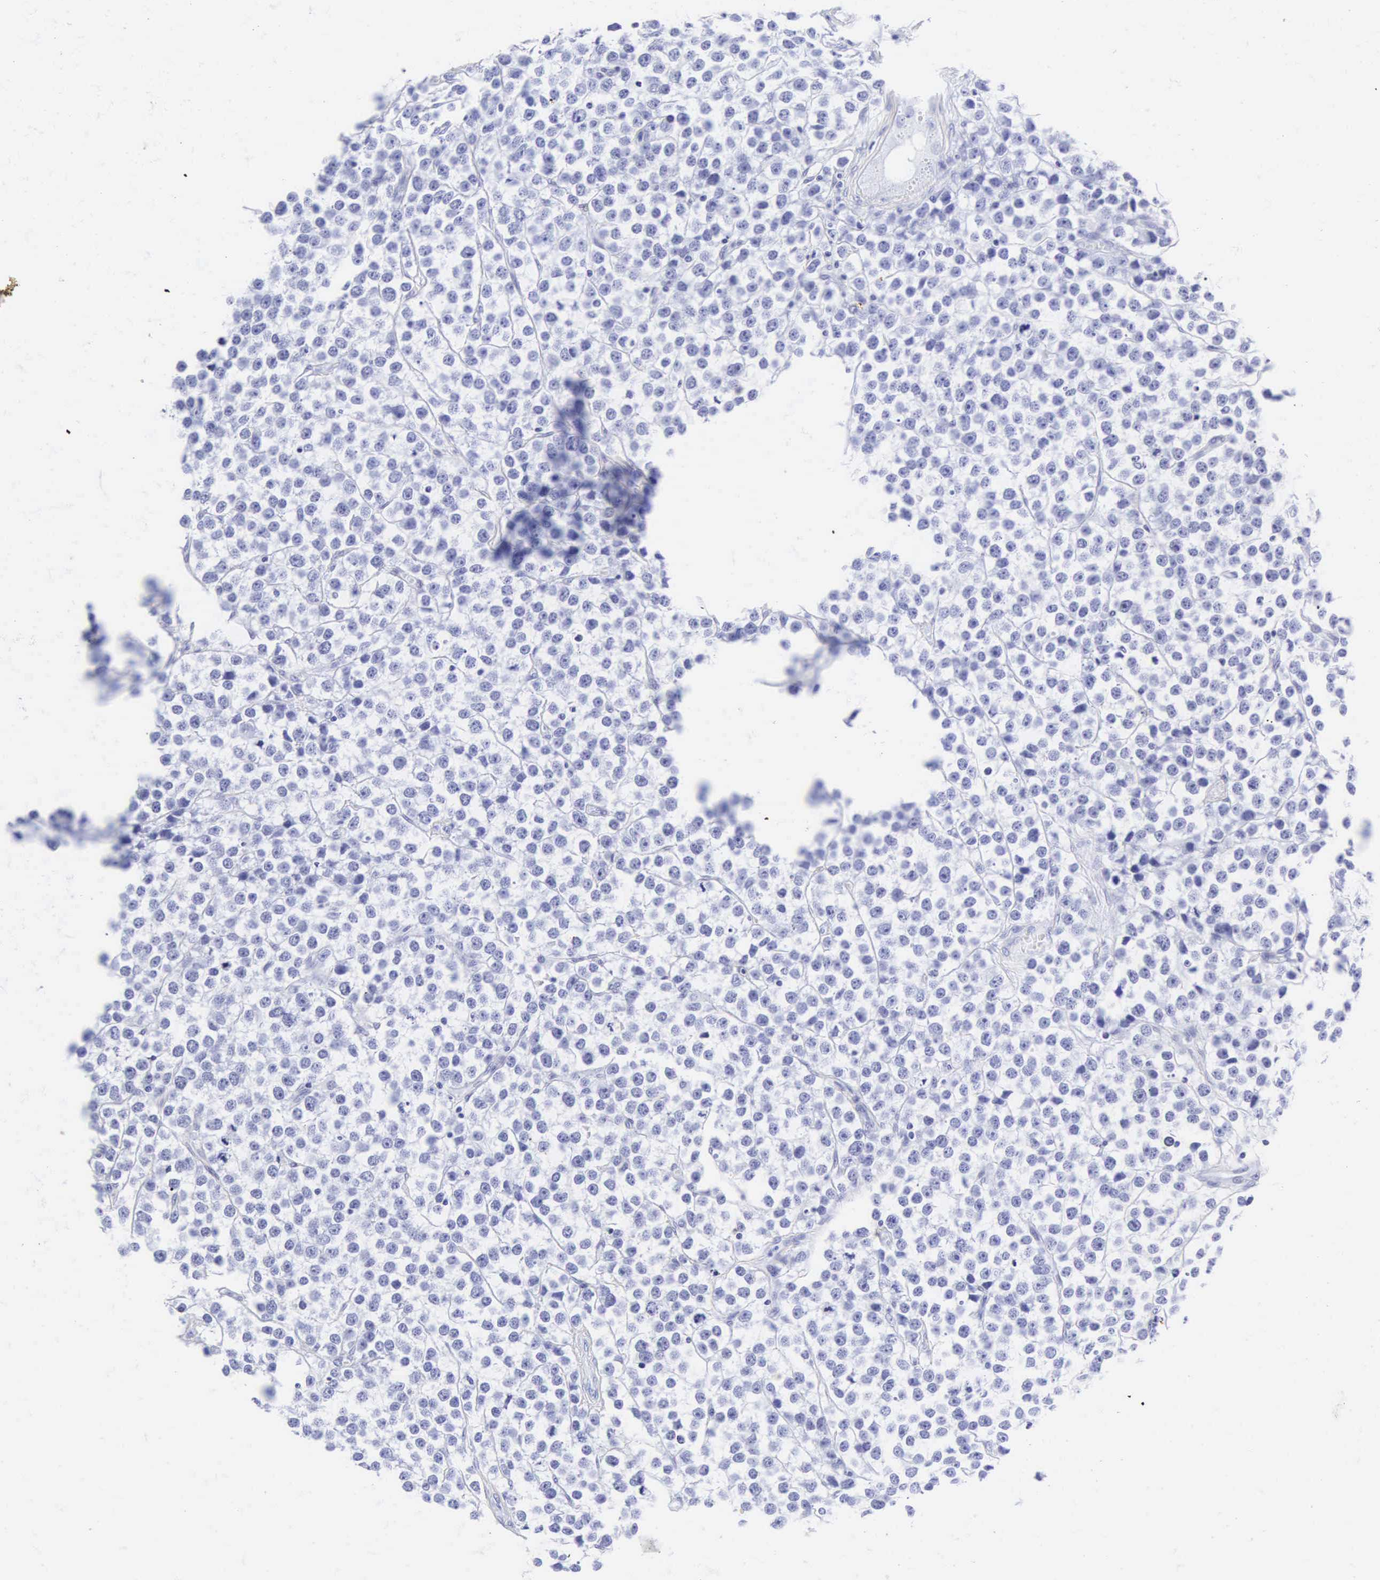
{"staining": {"intensity": "negative", "quantity": "none", "location": "none"}, "tissue": "testis cancer", "cell_type": "Tumor cells", "image_type": "cancer", "snomed": [{"axis": "morphology", "description": "Seminoma, NOS"}, {"axis": "topography", "description": "Testis"}], "caption": "An immunohistochemistry image of testis cancer (seminoma) is shown. There is no staining in tumor cells of testis cancer (seminoma).", "gene": "CGB3", "patient": {"sex": "male", "age": 25}}